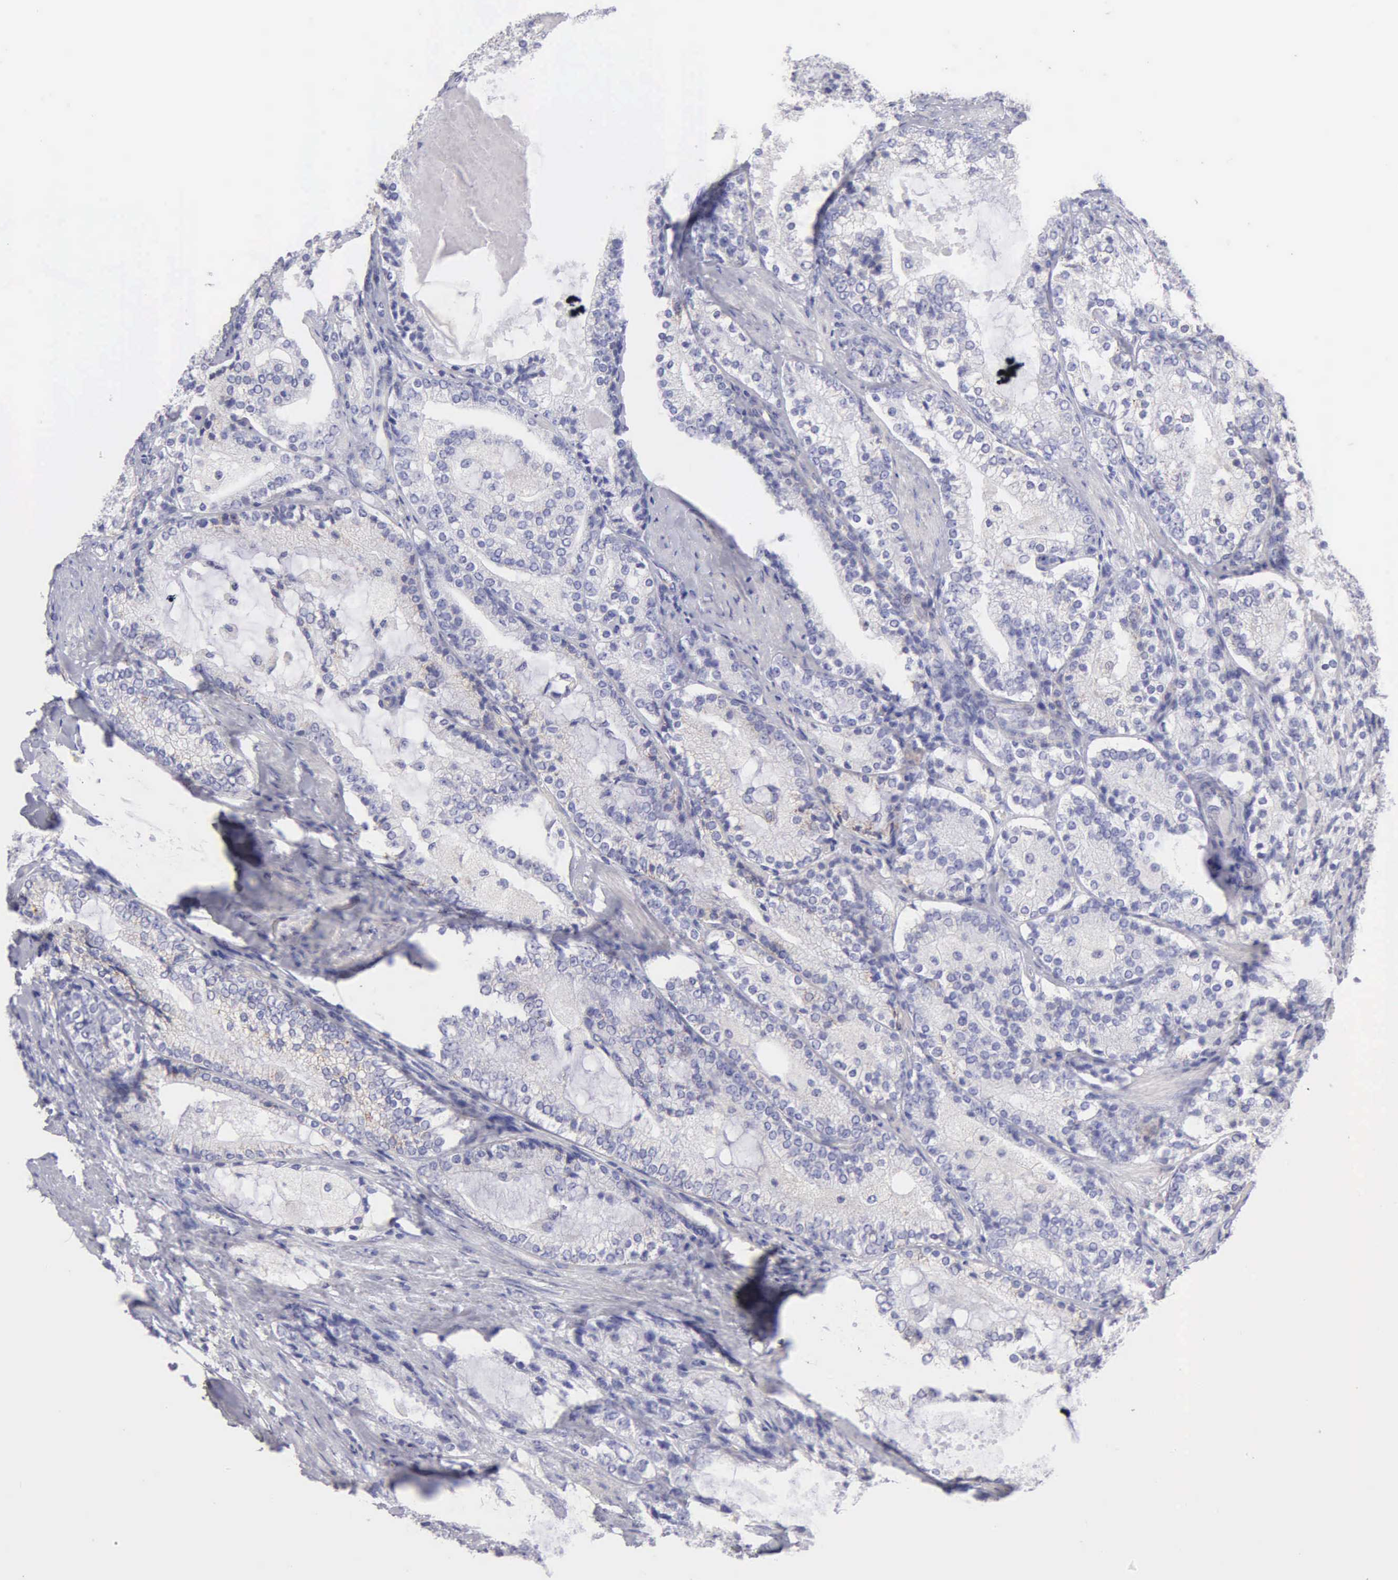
{"staining": {"intensity": "negative", "quantity": "none", "location": "none"}, "tissue": "prostate cancer", "cell_type": "Tumor cells", "image_type": "cancer", "snomed": [{"axis": "morphology", "description": "Adenocarcinoma, High grade"}, {"axis": "topography", "description": "Prostate"}], "caption": "Immunohistochemistry of prostate cancer exhibits no staining in tumor cells.", "gene": "APP", "patient": {"sex": "male", "age": 63}}